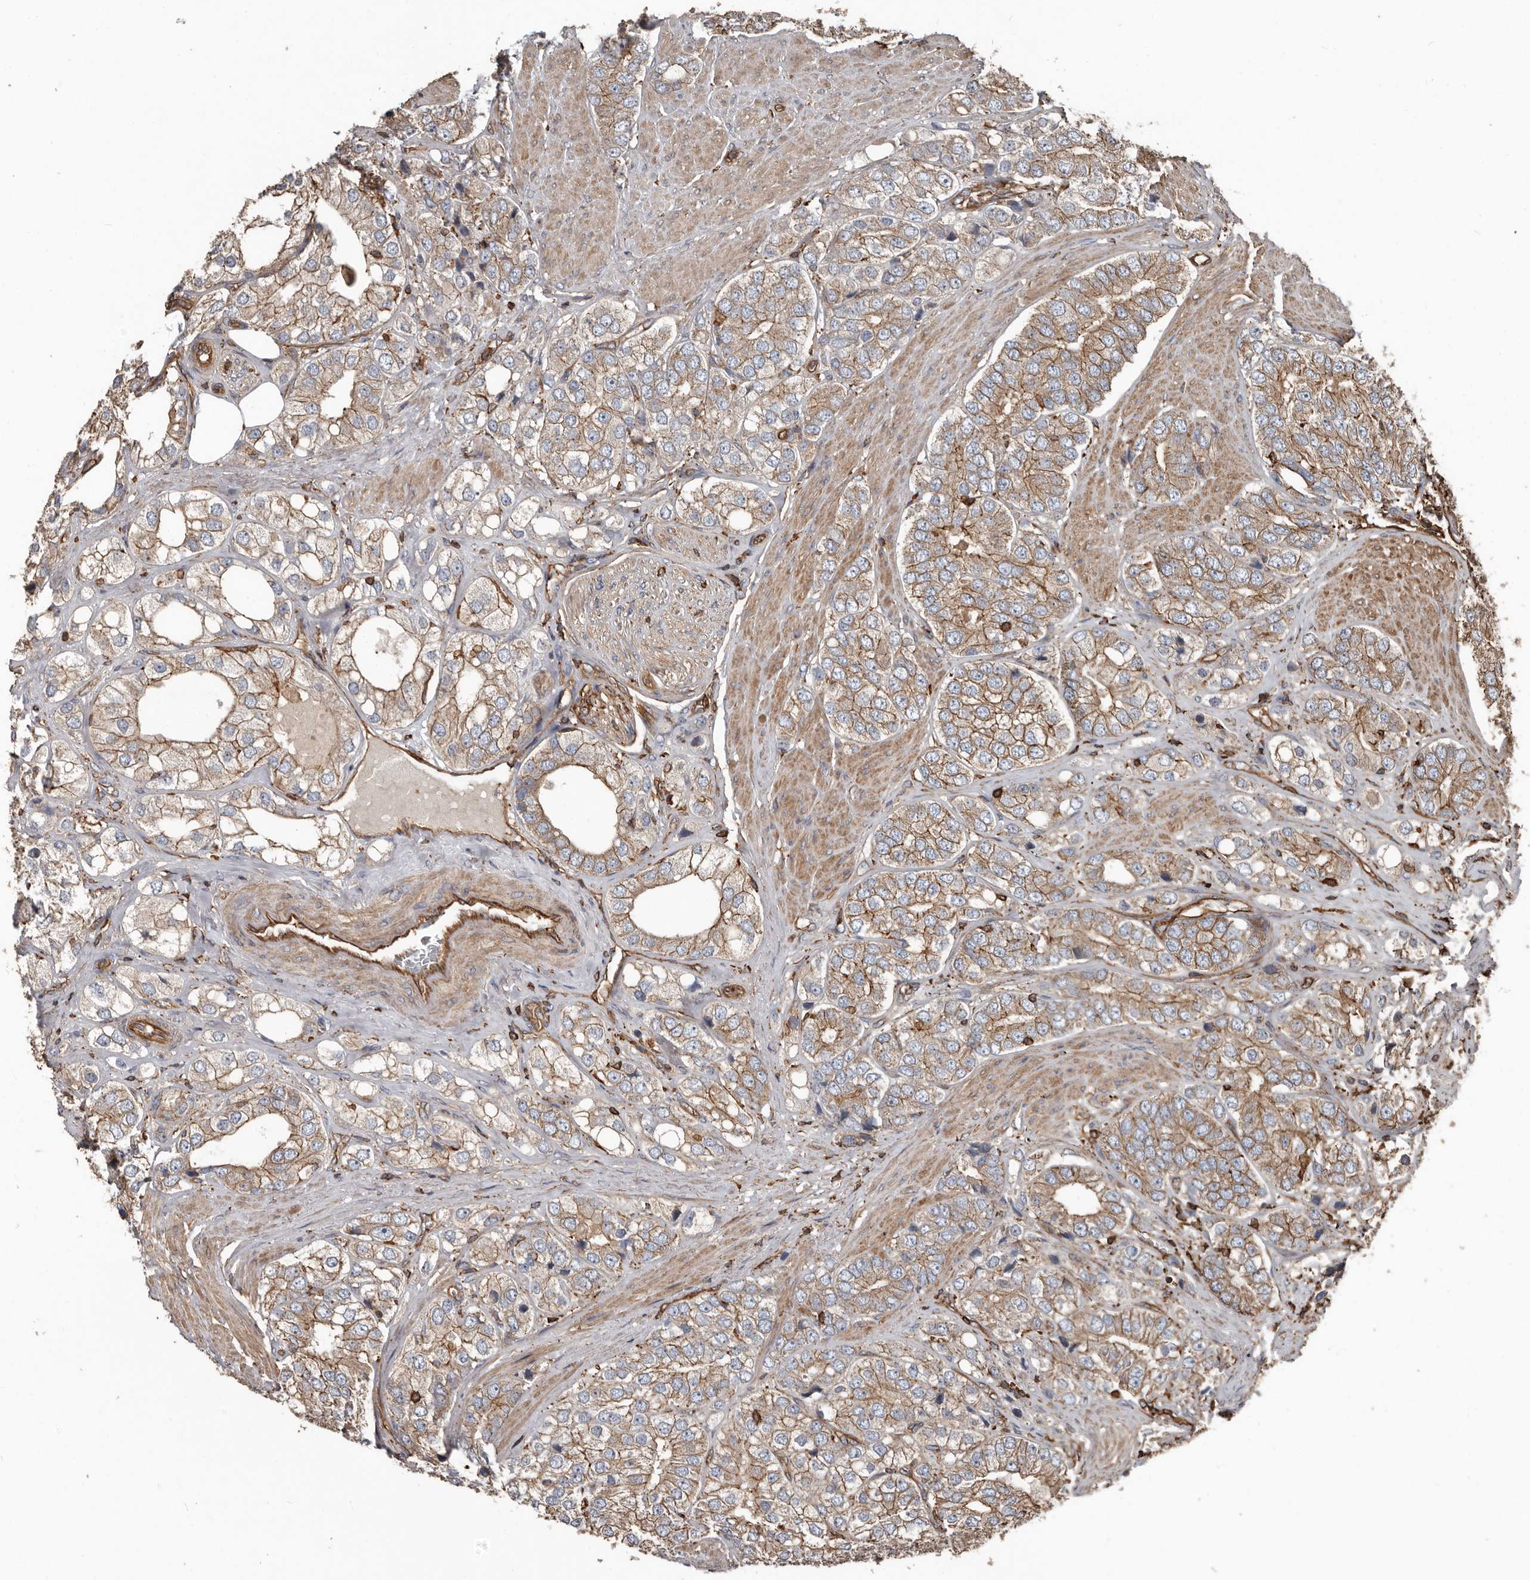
{"staining": {"intensity": "moderate", "quantity": ">75%", "location": "cytoplasmic/membranous"}, "tissue": "prostate cancer", "cell_type": "Tumor cells", "image_type": "cancer", "snomed": [{"axis": "morphology", "description": "Adenocarcinoma, High grade"}, {"axis": "topography", "description": "Prostate"}], "caption": "Immunohistochemical staining of prostate cancer (adenocarcinoma (high-grade)) shows medium levels of moderate cytoplasmic/membranous protein positivity in approximately >75% of tumor cells. The staining was performed using DAB (3,3'-diaminobenzidine) to visualize the protein expression in brown, while the nuclei were stained in blue with hematoxylin (Magnification: 20x).", "gene": "DENND6B", "patient": {"sex": "male", "age": 50}}